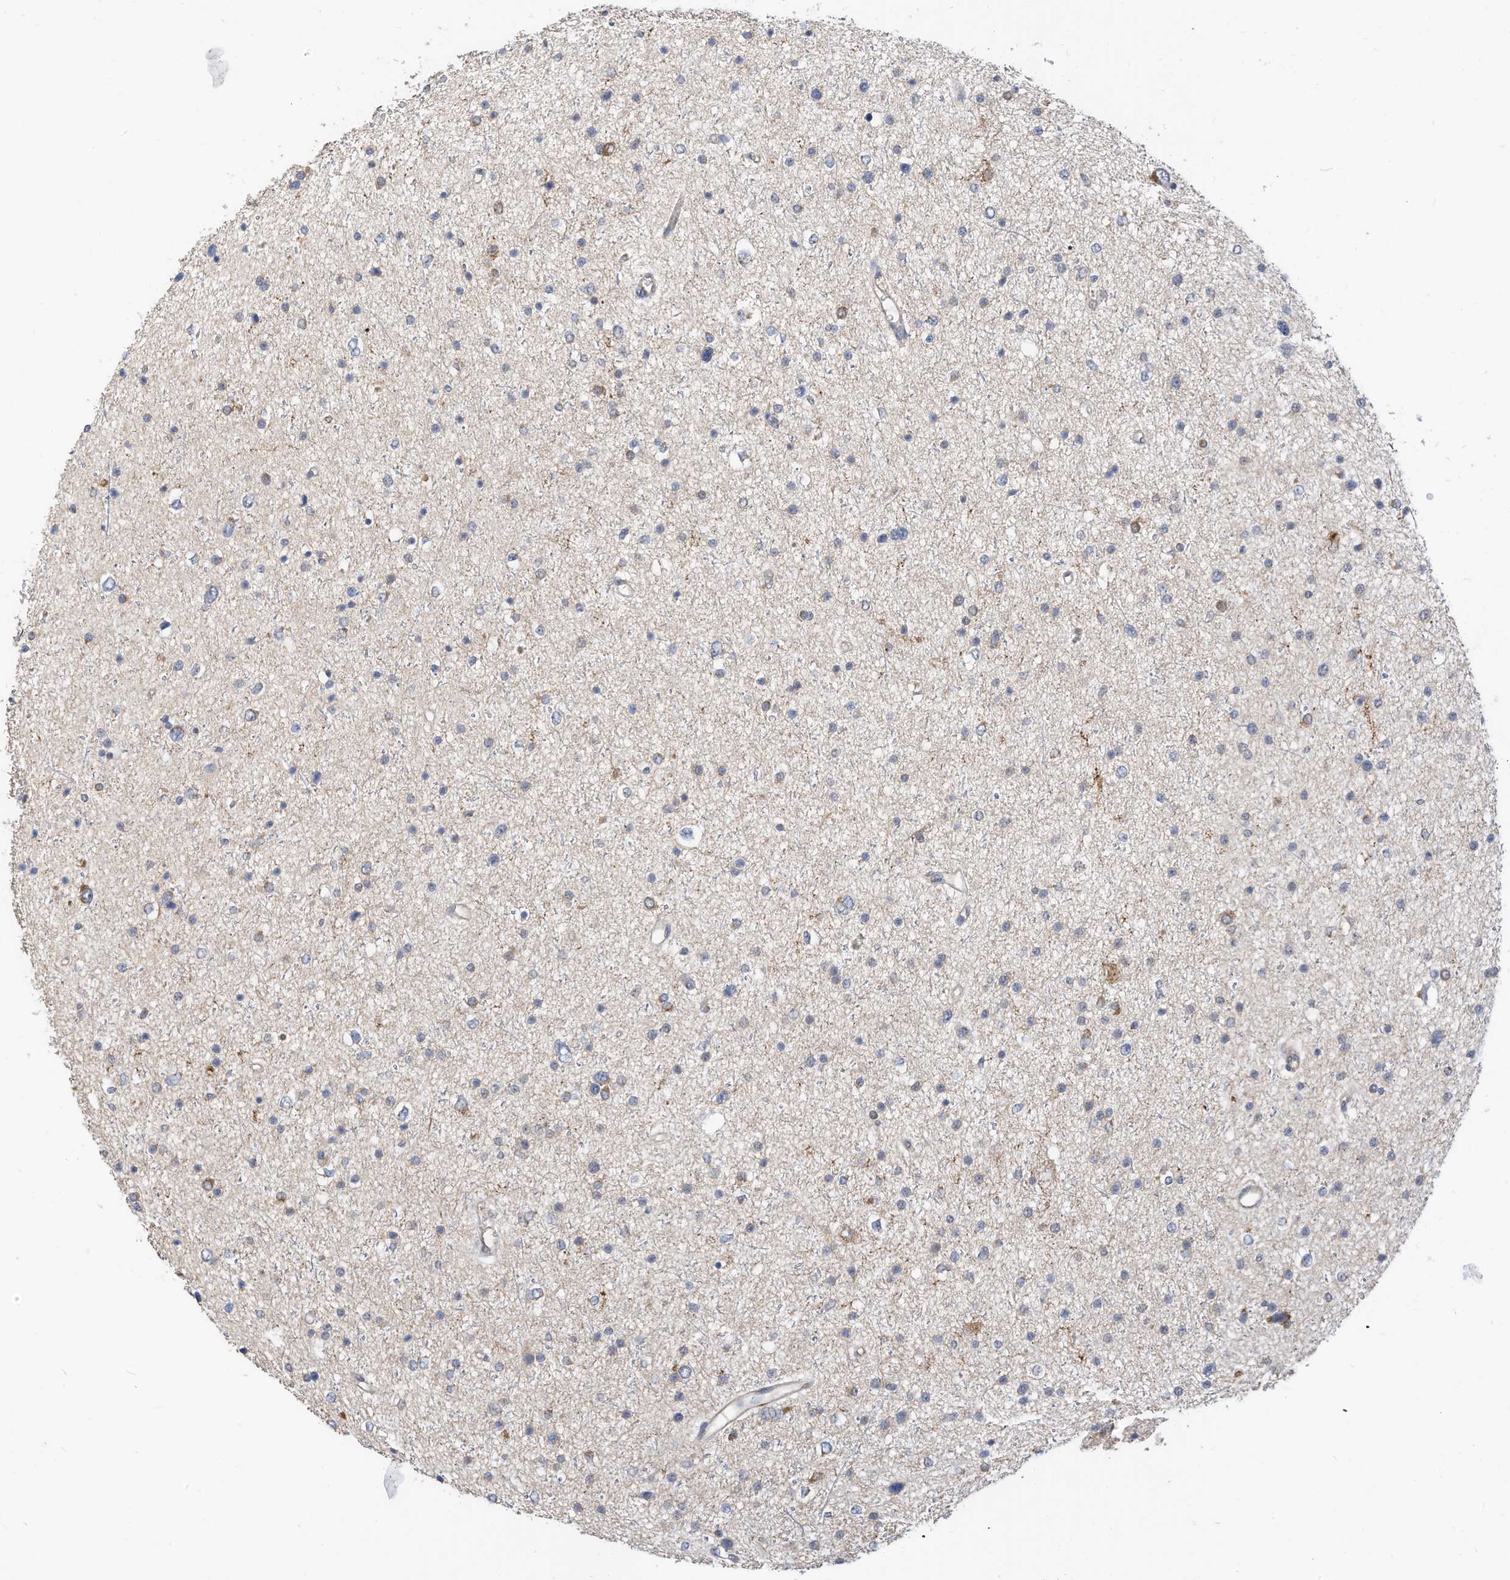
{"staining": {"intensity": "moderate", "quantity": "<25%", "location": "cytoplasmic/membranous"}, "tissue": "glioma", "cell_type": "Tumor cells", "image_type": "cancer", "snomed": [{"axis": "morphology", "description": "Glioma, malignant, Low grade"}, {"axis": "topography", "description": "Brain"}], "caption": "Immunohistochemical staining of low-grade glioma (malignant) demonstrates moderate cytoplasmic/membranous protein positivity in approximately <25% of tumor cells.", "gene": "METTL6", "patient": {"sex": "female", "age": 37}}